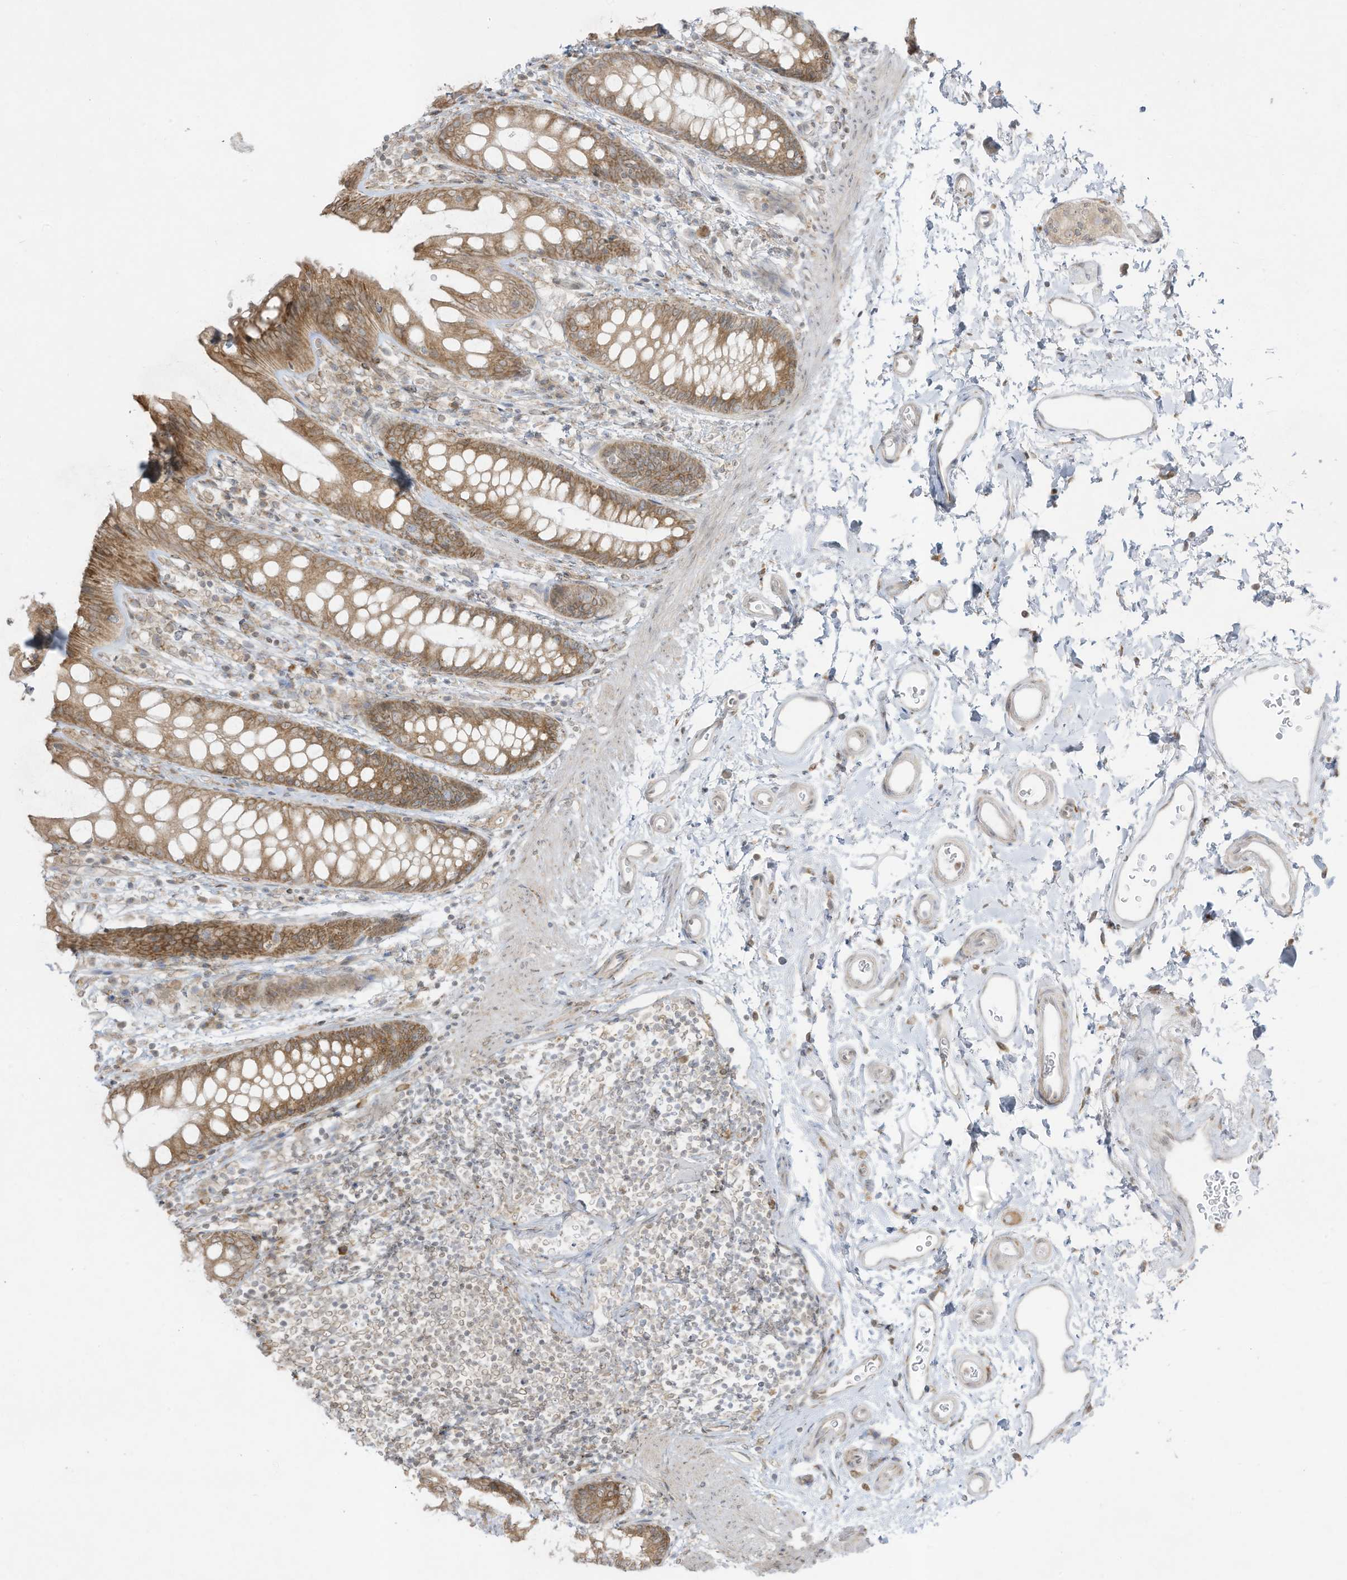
{"staining": {"intensity": "weak", "quantity": ">75%", "location": "cytoplasmic/membranous"}, "tissue": "rectum", "cell_type": "Glandular cells", "image_type": "normal", "snomed": [{"axis": "morphology", "description": "Normal tissue, NOS"}, {"axis": "topography", "description": "Rectum"}], "caption": "This is an image of IHC staining of unremarkable rectum, which shows weak positivity in the cytoplasmic/membranous of glandular cells.", "gene": "PTK6", "patient": {"sex": "female", "age": 65}}